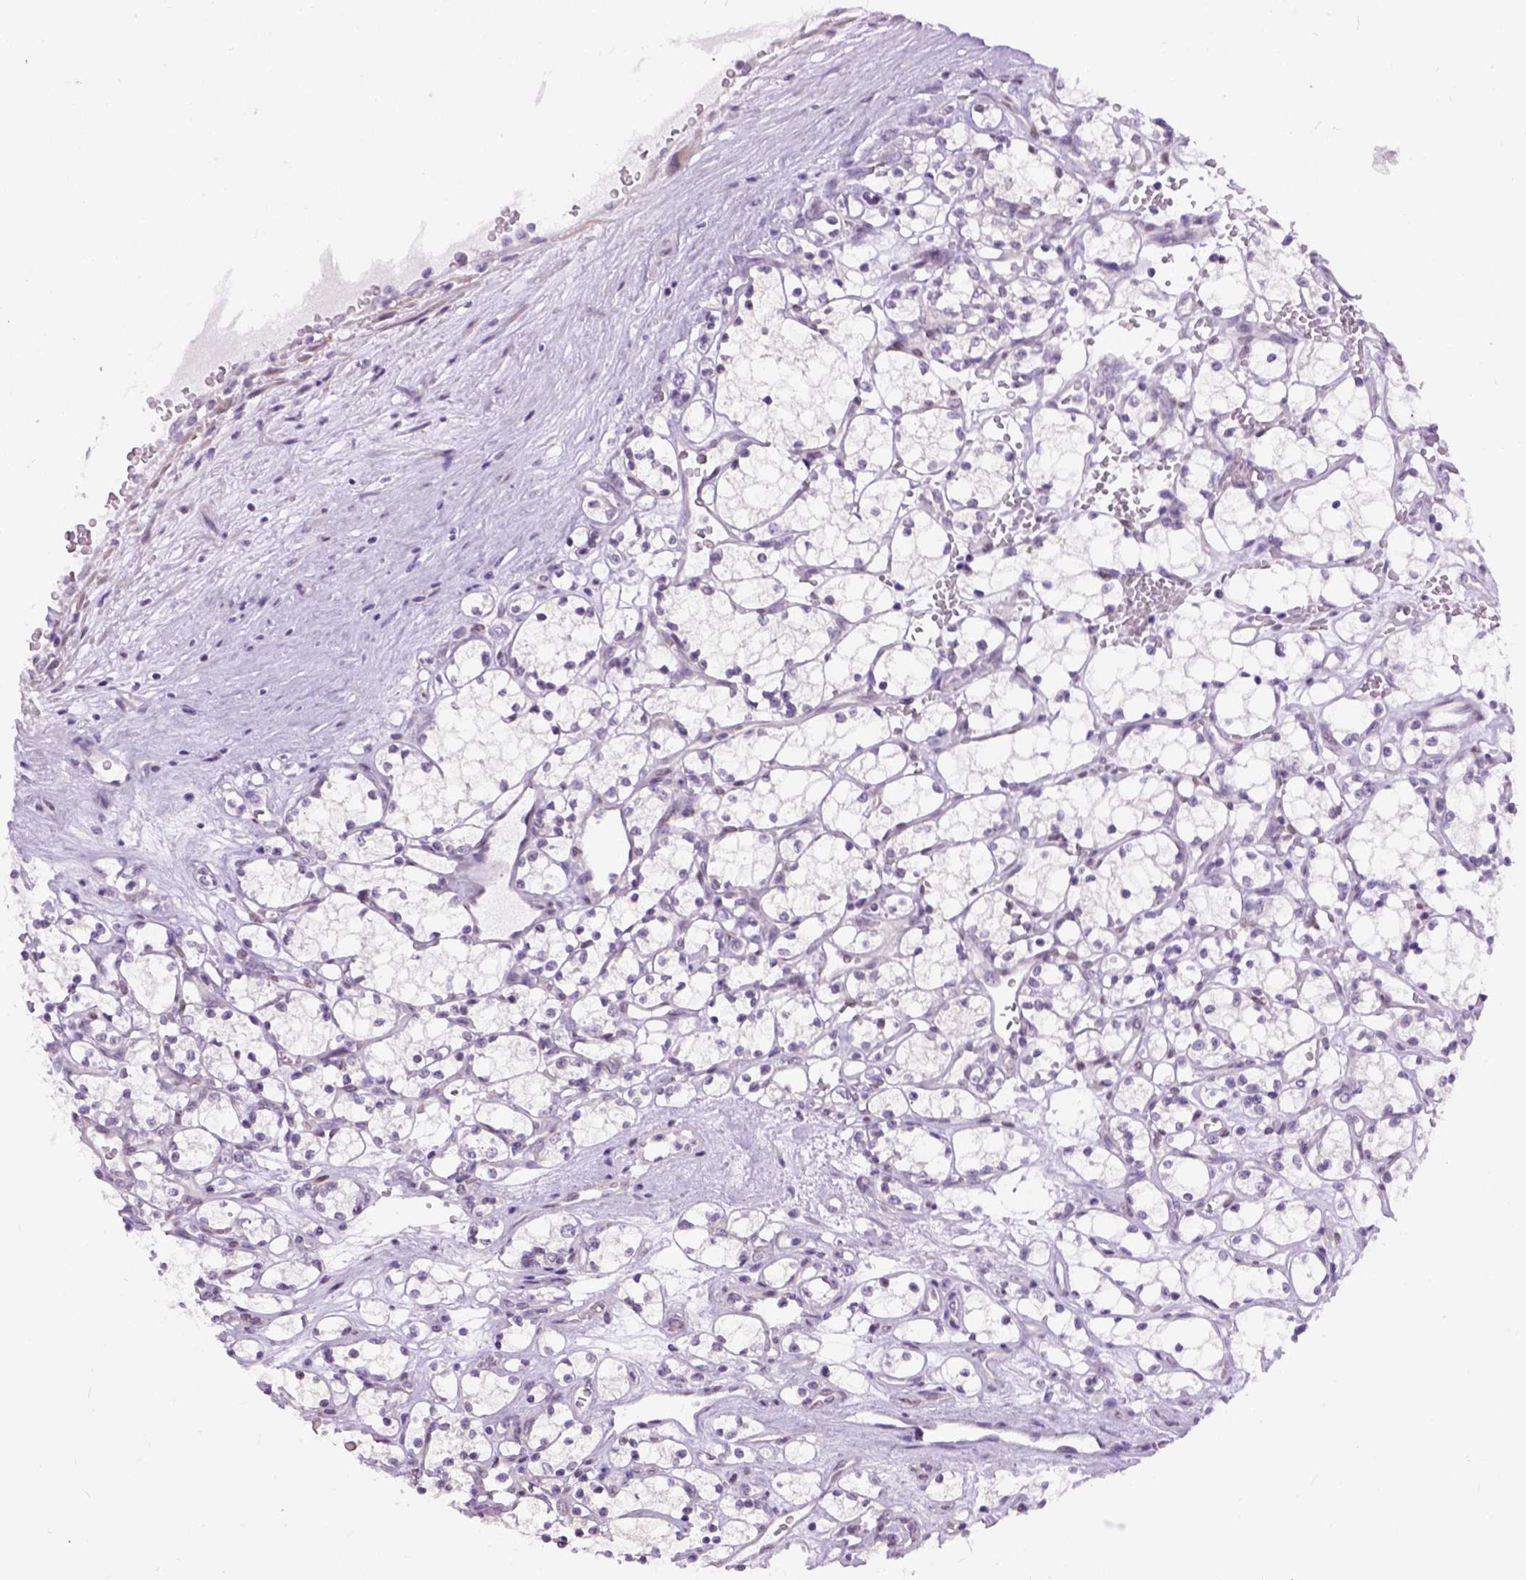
{"staining": {"intensity": "negative", "quantity": "none", "location": "none"}, "tissue": "renal cancer", "cell_type": "Tumor cells", "image_type": "cancer", "snomed": [{"axis": "morphology", "description": "Adenocarcinoma, NOS"}, {"axis": "topography", "description": "Kidney"}], "caption": "The histopathology image exhibits no significant expression in tumor cells of renal adenocarcinoma. Brightfield microscopy of immunohistochemistry stained with DAB (brown) and hematoxylin (blue), captured at high magnification.", "gene": "FAM184B", "patient": {"sex": "female", "age": 69}}